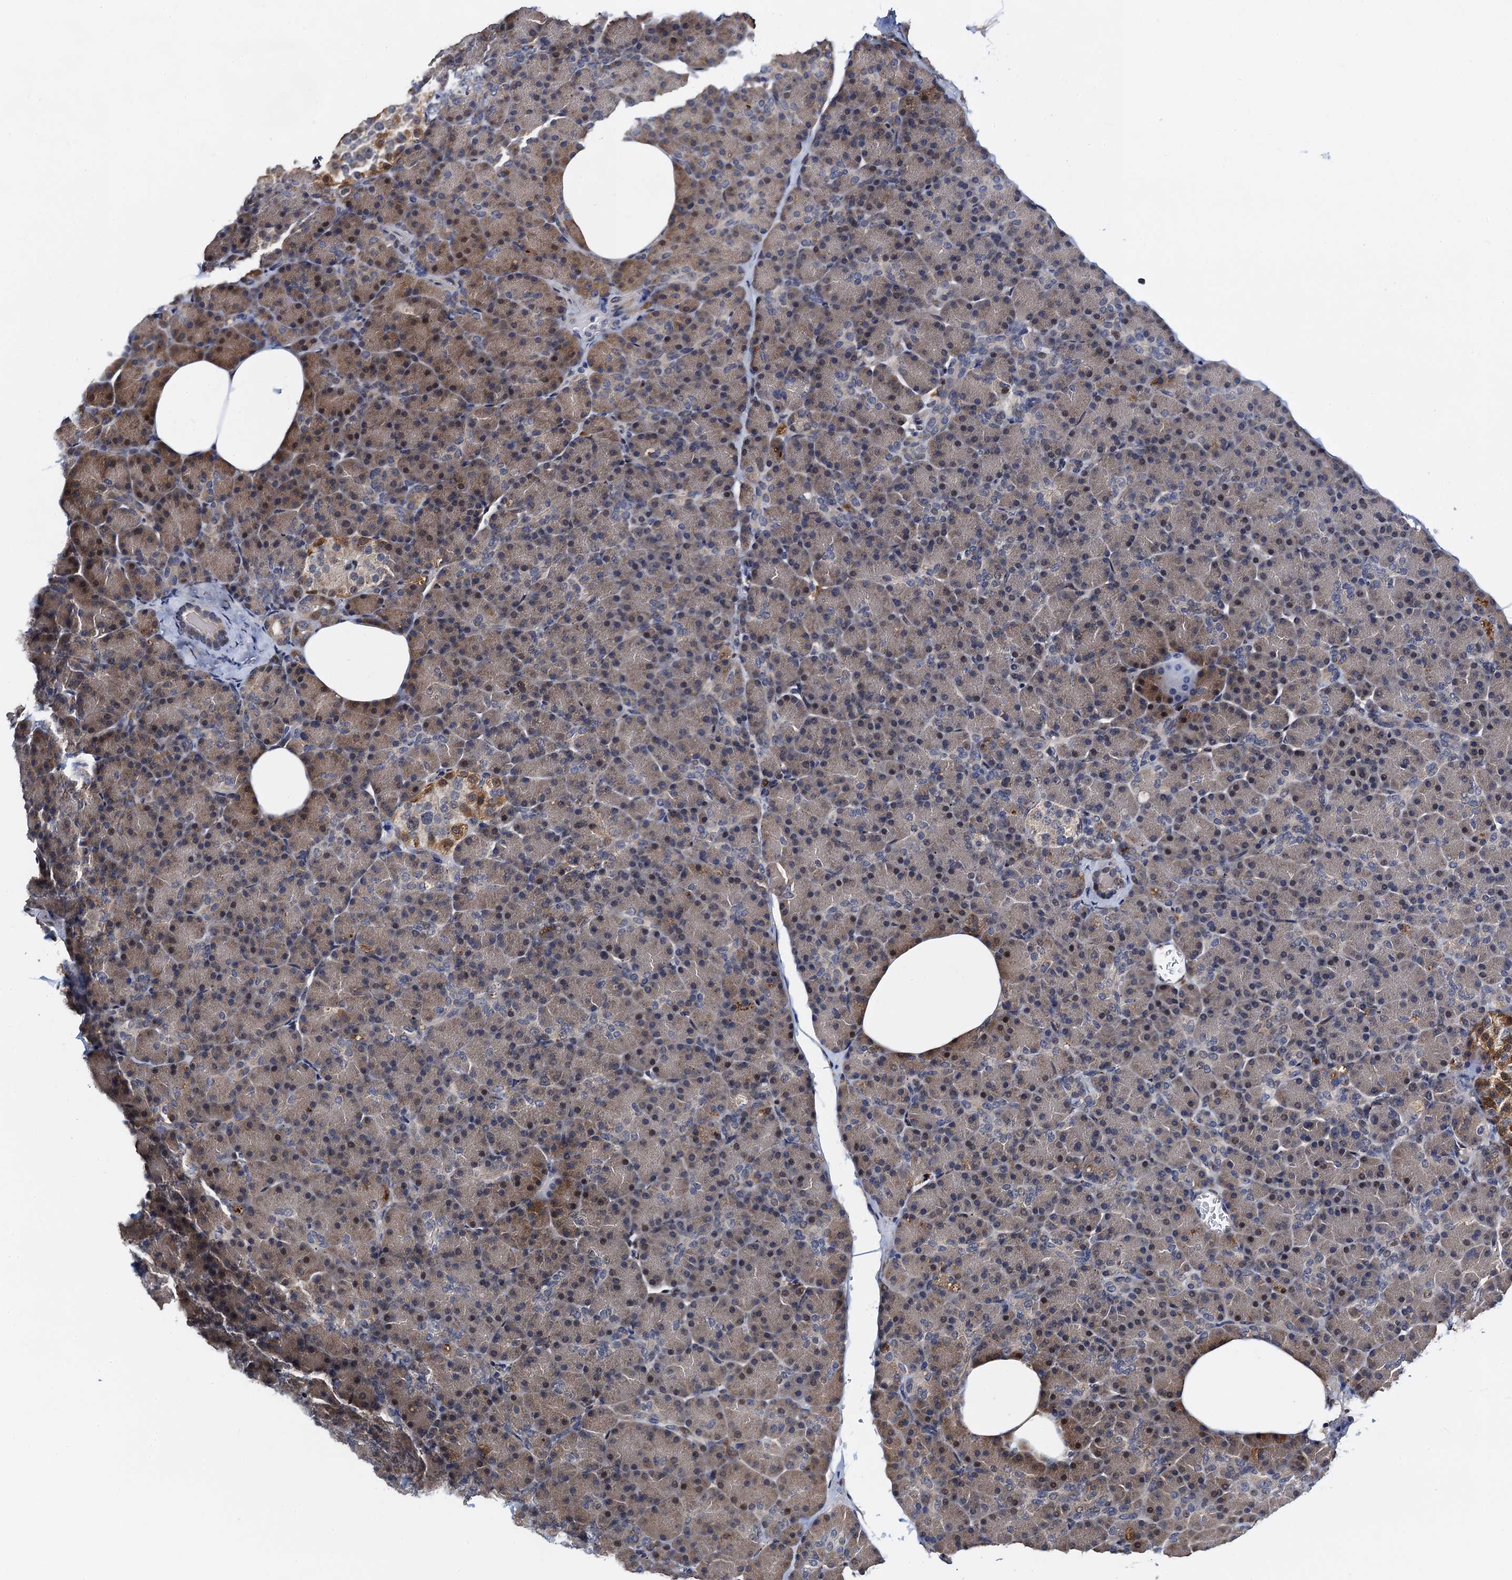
{"staining": {"intensity": "weak", "quantity": "25%-75%", "location": "cytoplasmic/membranous"}, "tissue": "pancreas", "cell_type": "Exocrine glandular cells", "image_type": "normal", "snomed": [{"axis": "morphology", "description": "Normal tissue, NOS"}, {"axis": "topography", "description": "Pancreas"}], "caption": "Immunohistochemistry micrograph of unremarkable pancreas stained for a protein (brown), which shows low levels of weak cytoplasmic/membranous expression in about 25%-75% of exocrine glandular cells.", "gene": "FAM222A", "patient": {"sex": "female", "age": 43}}